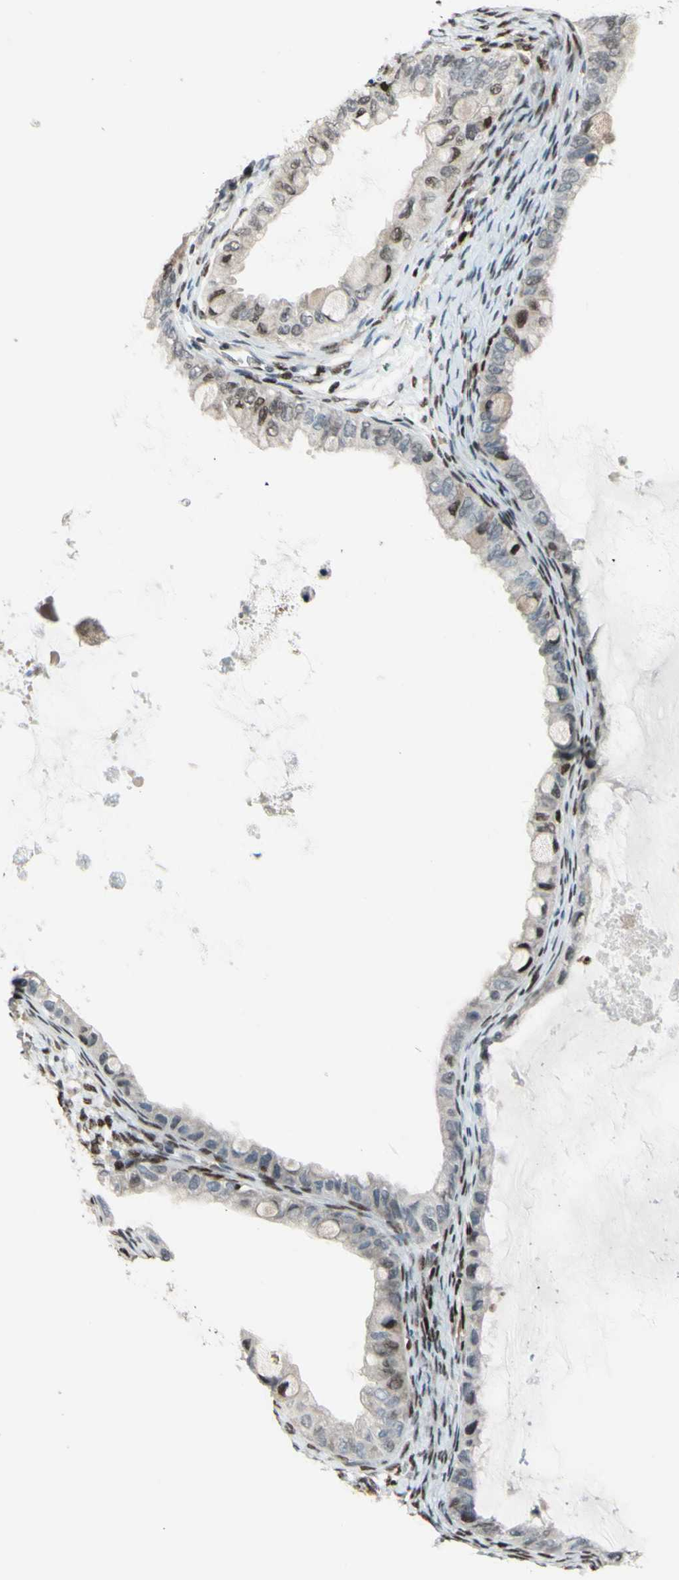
{"staining": {"intensity": "weak", "quantity": "25%-75%", "location": "cytoplasmic/membranous,nuclear"}, "tissue": "ovarian cancer", "cell_type": "Tumor cells", "image_type": "cancer", "snomed": [{"axis": "morphology", "description": "Cystadenocarcinoma, mucinous, NOS"}, {"axis": "topography", "description": "Ovary"}], "caption": "High-magnification brightfield microscopy of ovarian mucinous cystadenocarcinoma stained with DAB (3,3'-diaminobenzidine) (brown) and counterstained with hematoxylin (blue). tumor cells exhibit weak cytoplasmic/membranous and nuclear expression is identified in approximately25%-75% of cells.", "gene": "FKBP5", "patient": {"sex": "female", "age": 80}}